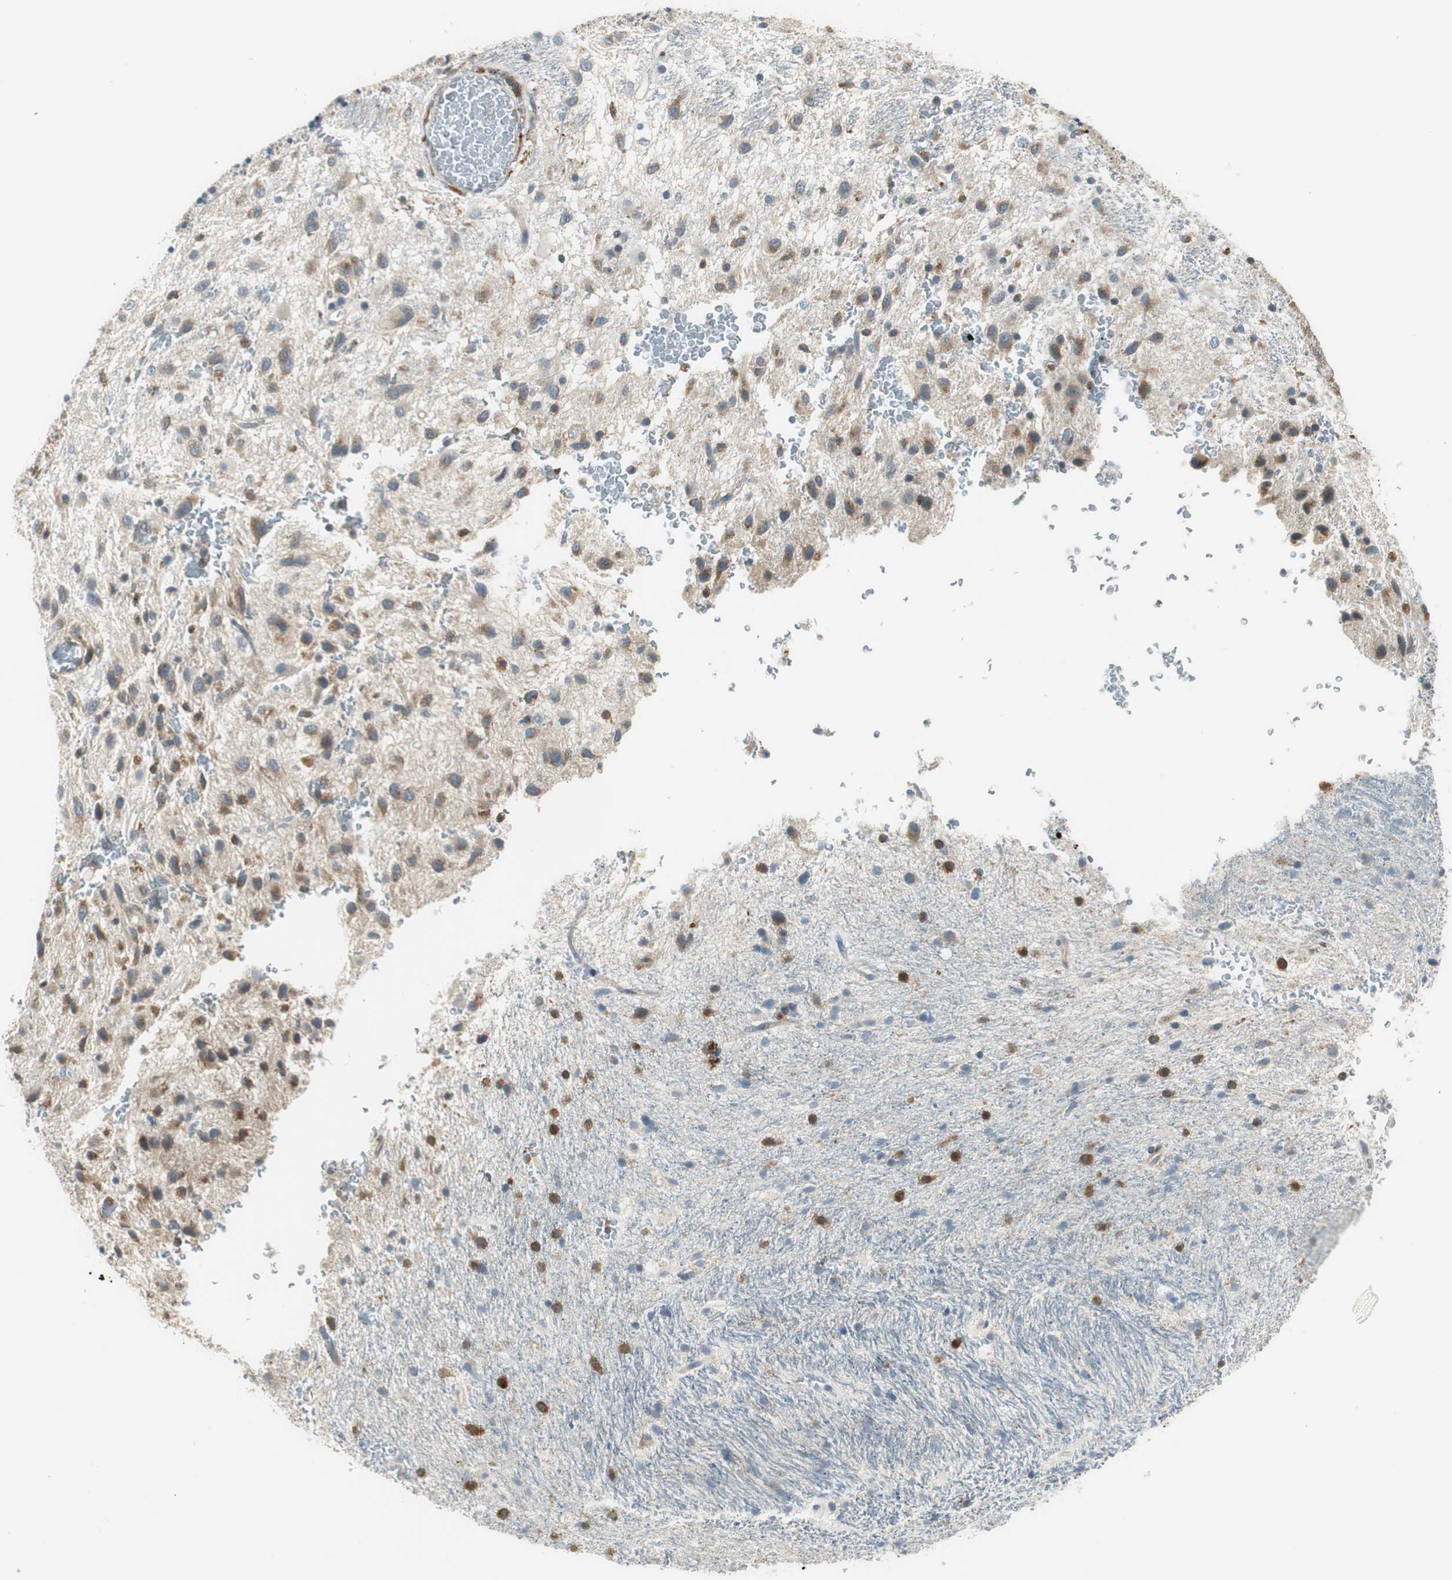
{"staining": {"intensity": "moderate", "quantity": ">75%", "location": "cytoplasmic/membranous"}, "tissue": "glioma", "cell_type": "Tumor cells", "image_type": "cancer", "snomed": [{"axis": "morphology", "description": "Glioma, malignant, Low grade"}, {"axis": "topography", "description": "Brain"}], "caption": "Immunohistochemistry (IHC) micrograph of neoplastic tissue: malignant glioma (low-grade) stained using immunohistochemistry (IHC) demonstrates medium levels of moderate protein expression localized specifically in the cytoplasmic/membranous of tumor cells, appearing as a cytoplasmic/membranous brown color.", "gene": "NCK1", "patient": {"sex": "male", "age": 77}}